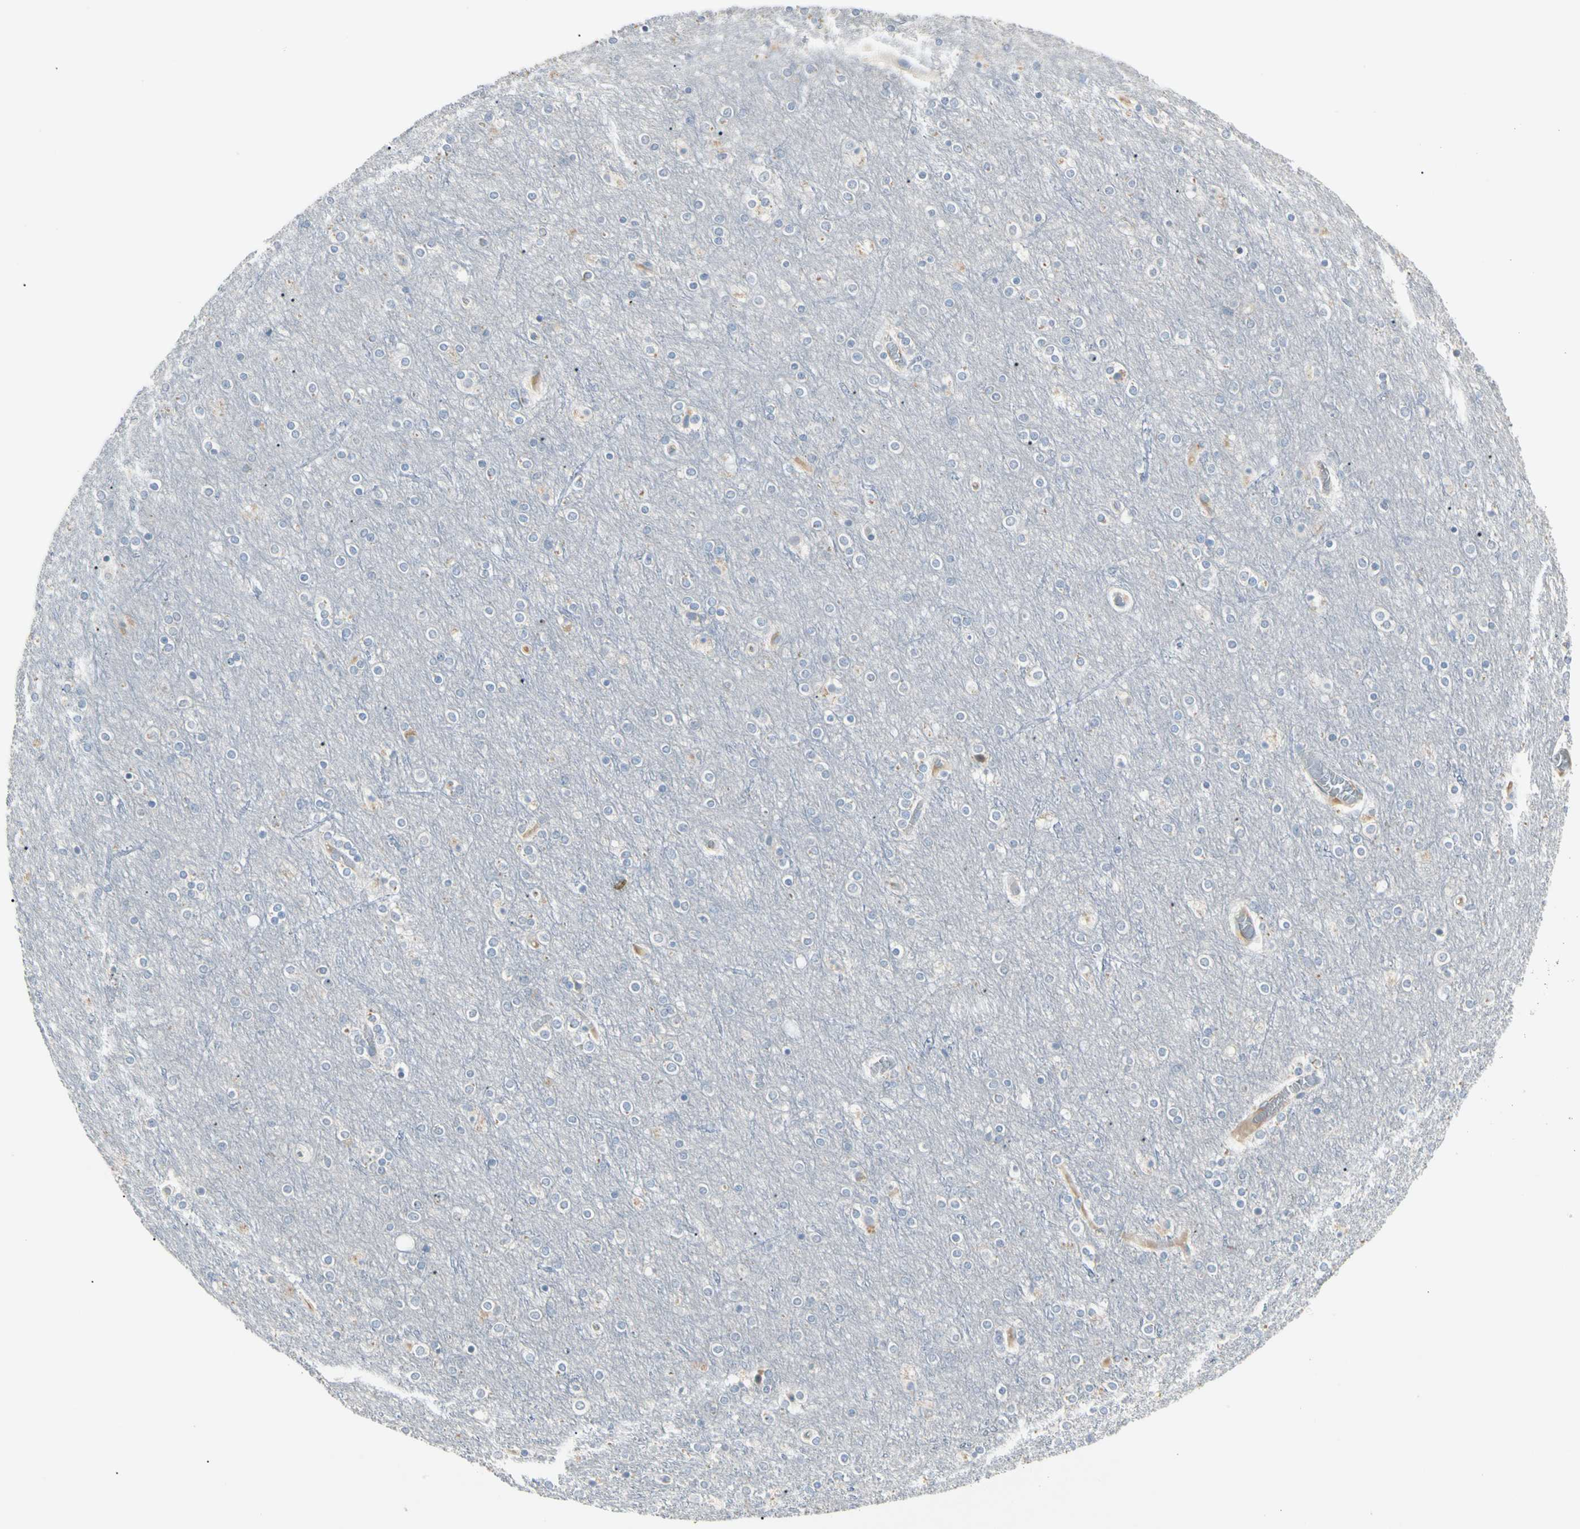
{"staining": {"intensity": "weak", "quantity": "25%-75%", "location": "cytoplasmic/membranous"}, "tissue": "cerebral cortex", "cell_type": "Endothelial cells", "image_type": "normal", "snomed": [{"axis": "morphology", "description": "Normal tissue, NOS"}, {"axis": "topography", "description": "Cerebral cortex"}], "caption": "A high-resolution micrograph shows immunohistochemistry (IHC) staining of normal cerebral cortex, which shows weak cytoplasmic/membranous expression in about 25%-75% of endothelial cells. The protein is stained brown, and the nuclei are stained in blue (DAB (3,3'-diaminobenzidine) IHC with brightfield microscopy, high magnification).", "gene": "PRSS21", "patient": {"sex": "female", "age": 54}}